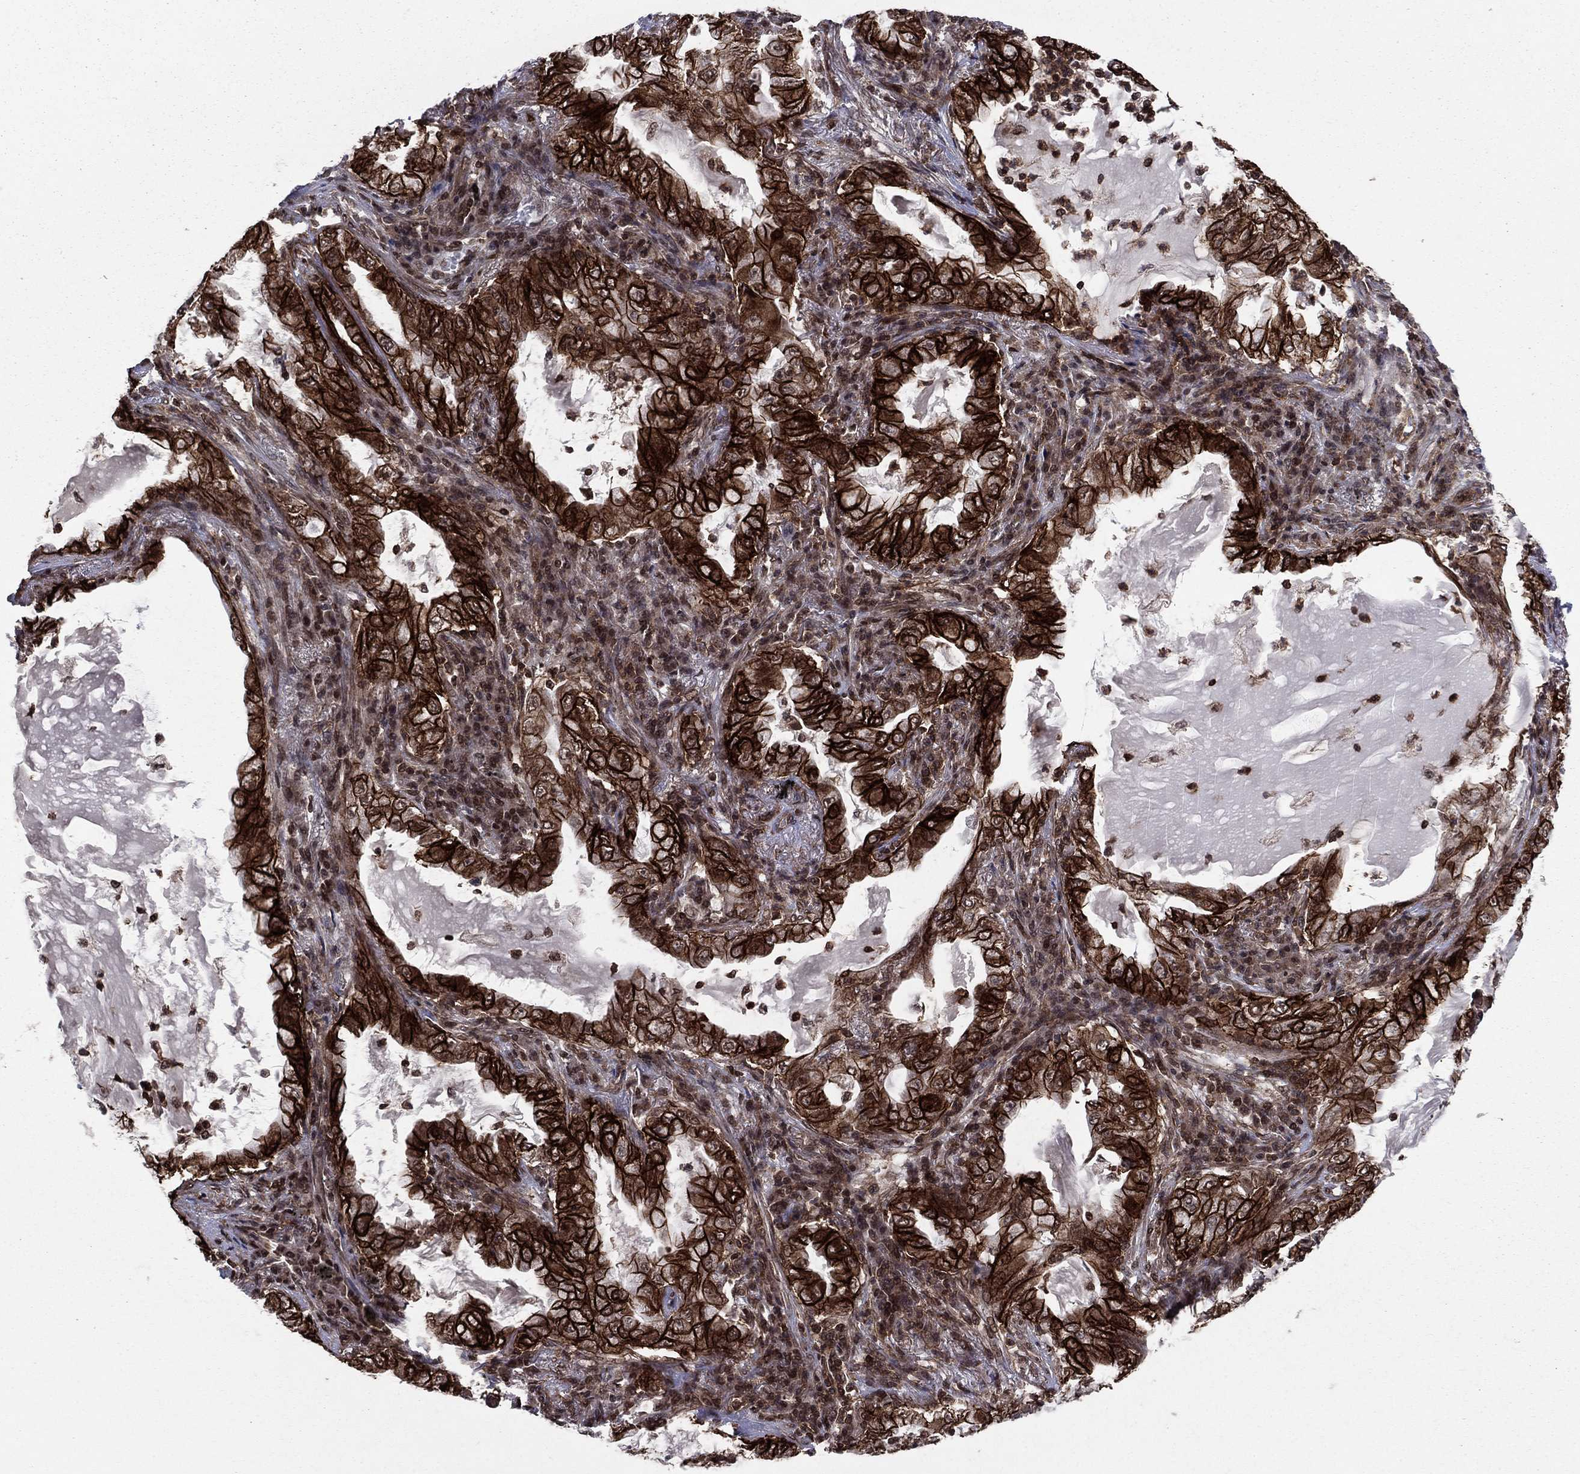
{"staining": {"intensity": "strong", "quantity": ">75%", "location": "cytoplasmic/membranous"}, "tissue": "lung cancer", "cell_type": "Tumor cells", "image_type": "cancer", "snomed": [{"axis": "morphology", "description": "Adenocarcinoma, NOS"}, {"axis": "topography", "description": "Lung"}], "caption": "The photomicrograph displays a brown stain indicating the presence of a protein in the cytoplasmic/membranous of tumor cells in lung cancer (adenocarcinoma).", "gene": "SSX2IP", "patient": {"sex": "female", "age": 73}}